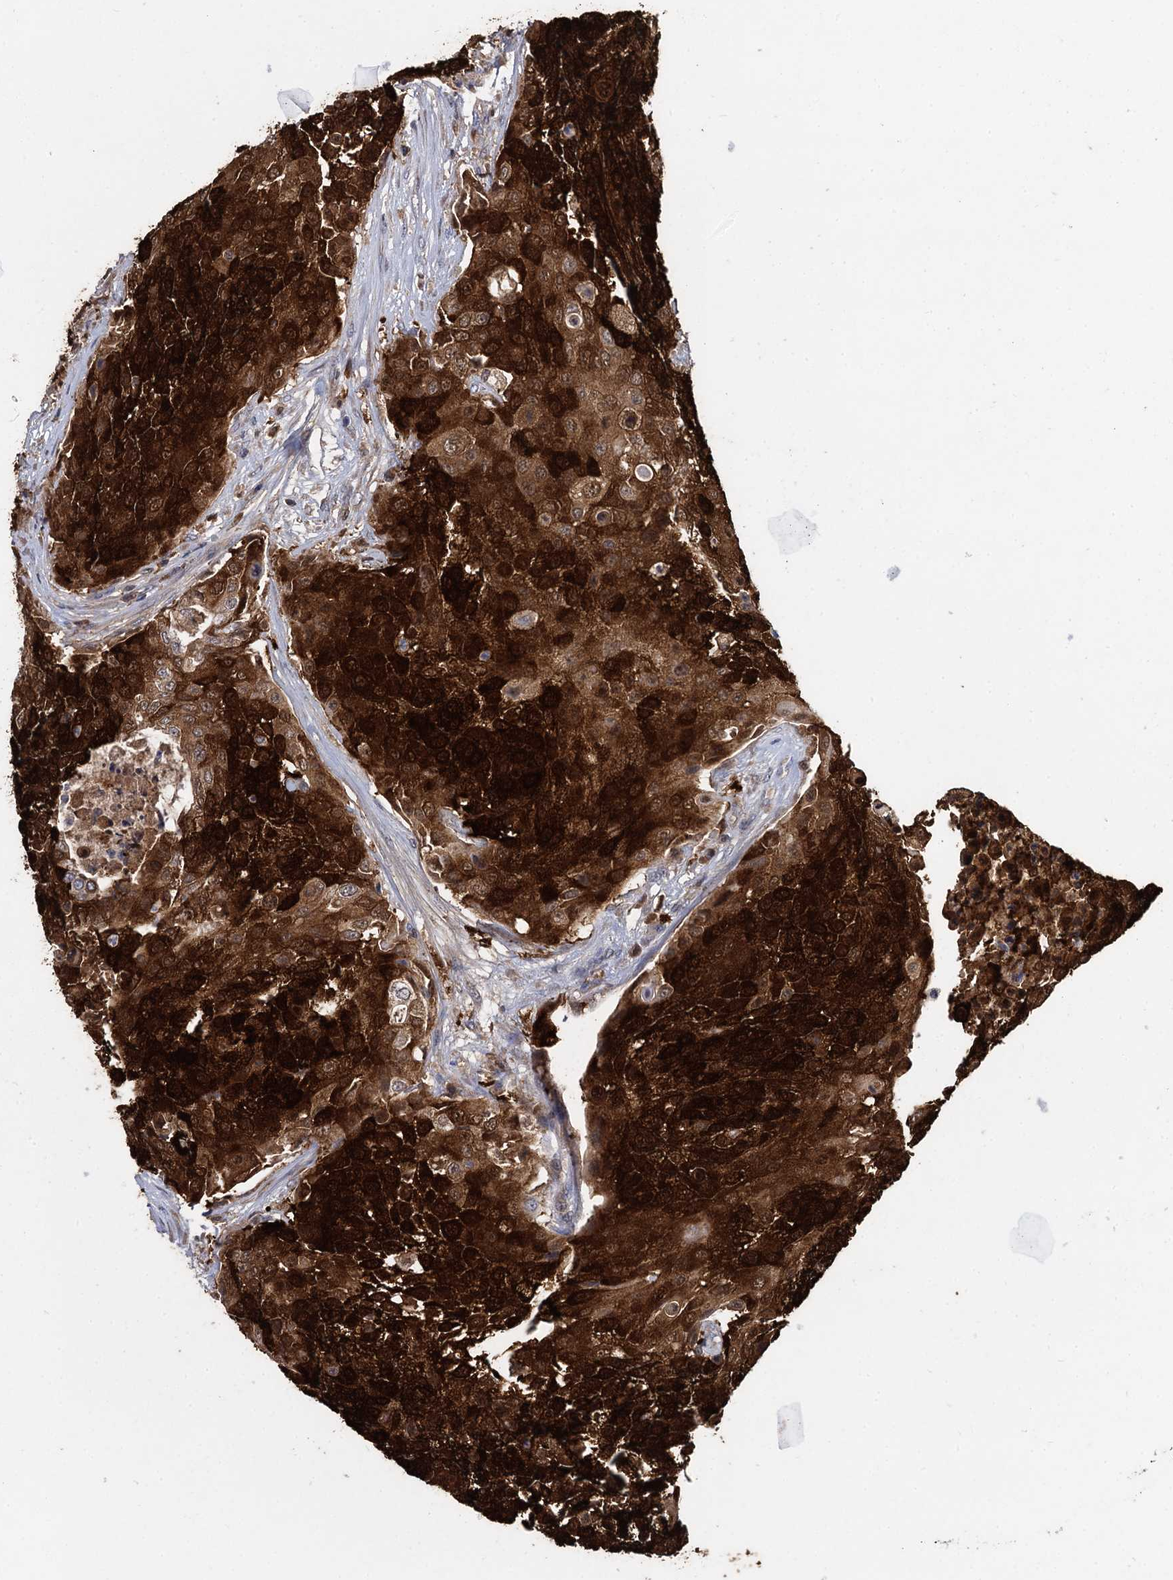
{"staining": {"intensity": "strong", "quantity": ">75%", "location": "cytoplasmic/membranous,nuclear"}, "tissue": "urothelial cancer", "cell_type": "Tumor cells", "image_type": "cancer", "snomed": [{"axis": "morphology", "description": "Urothelial carcinoma, High grade"}, {"axis": "topography", "description": "Urinary bladder"}], "caption": "This is a photomicrograph of IHC staining of urothelial cancer, which shows strong expression in the cytoplasmic/membranous and nuclear of tumor cells.", "gene": "GSTM3", "patient": {"sex": "female", "age": 63}}